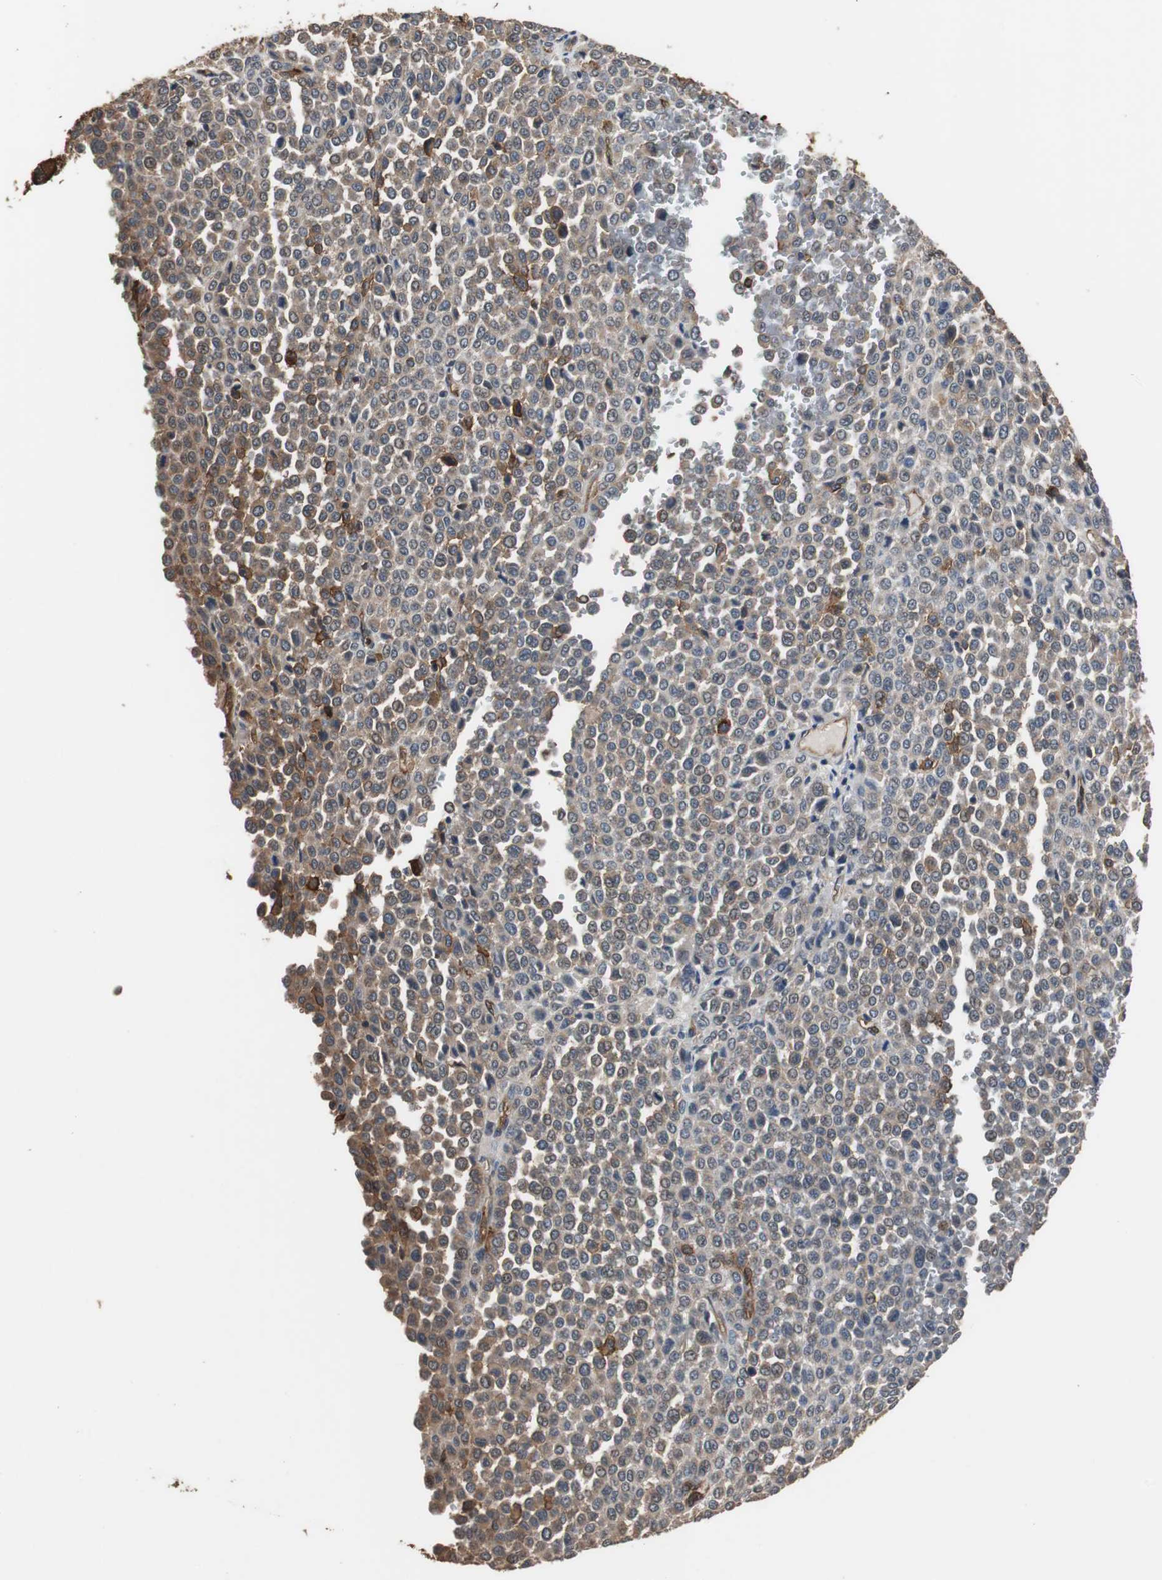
{"staining": {"intensity": "moderate", "quantity": "25%-75%", "location": "cytoplasmic/membranous"}, "tissue": "melanoma", "cell_type": "Tumor cells", "image_type": "cancer", "snomed": [{"axis": "morphology", "description": "Malignant melanoma, Metastatic site"}, {"axis": "topography", "description": "Pancreas"}], "caption": "Immunohistochemical staining of human malignant melanoma (metastatic site) exhibits medium levels of moderate cytoplasmic/membranous positivity in about 25%-75% of tumor cells. (IHC, brightfield microscopy, high magnification).", "gene": "NDRG1", "patient": {"sex": "female", "age": 30}}